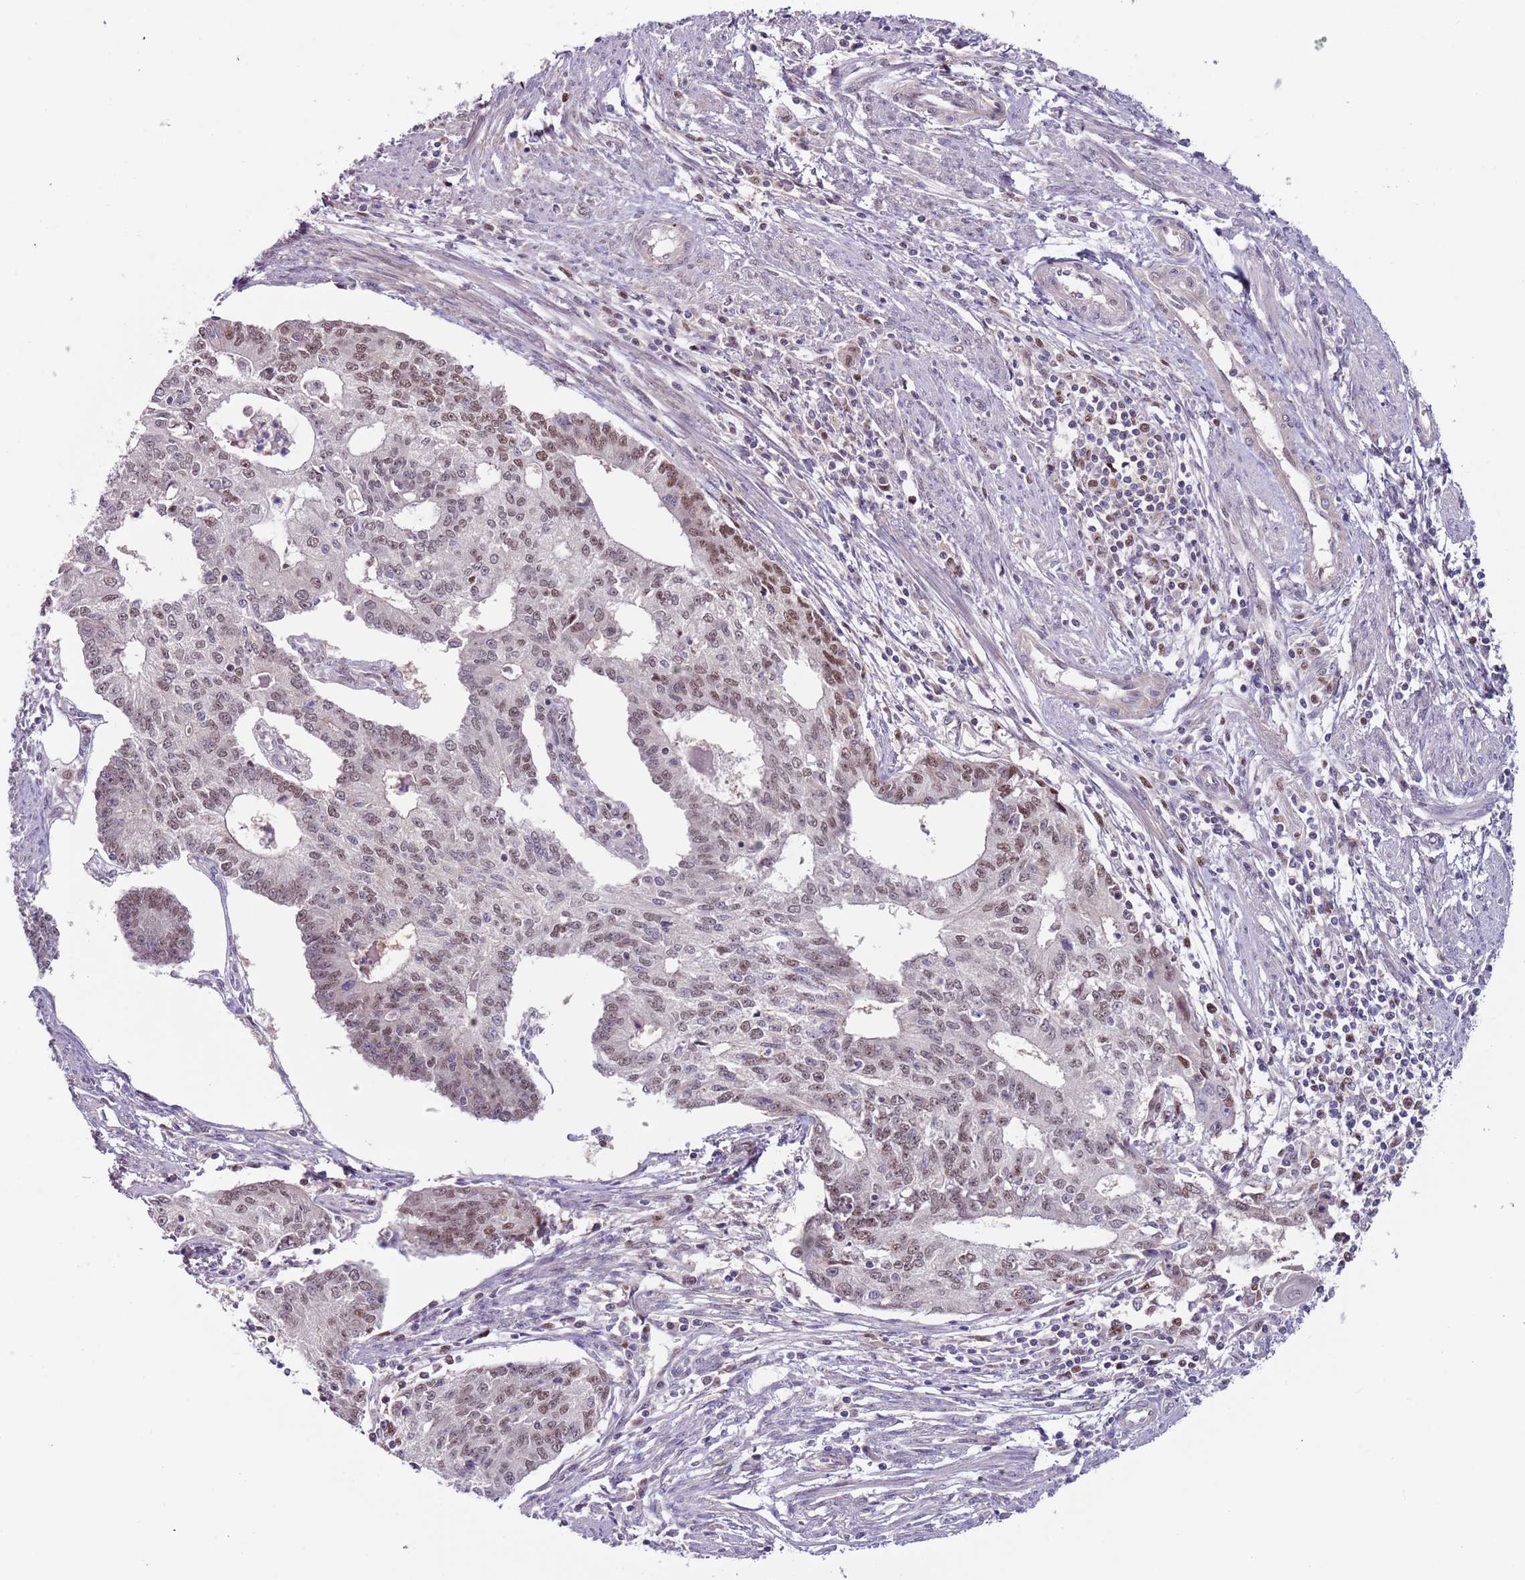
{"staining": {"intensity": "moderate", "quantity": "<25%", "location": "nuclear"}, "tissue": "endometrial cancer", "cell_type": "Tumor cells", "image_type": "cancer", "snomed": [{"axis": "morphology", "description": "Adenocarcinoma, NOS"}, {"axis": "topography", "description": "Endometrium"}], "caption": "A brown stain shows moderate nuclear expression of a protein in human endometrial cancer tumor cells.", "gene": "RMND5B", "patient": {"sex": "female", "age": 56}}